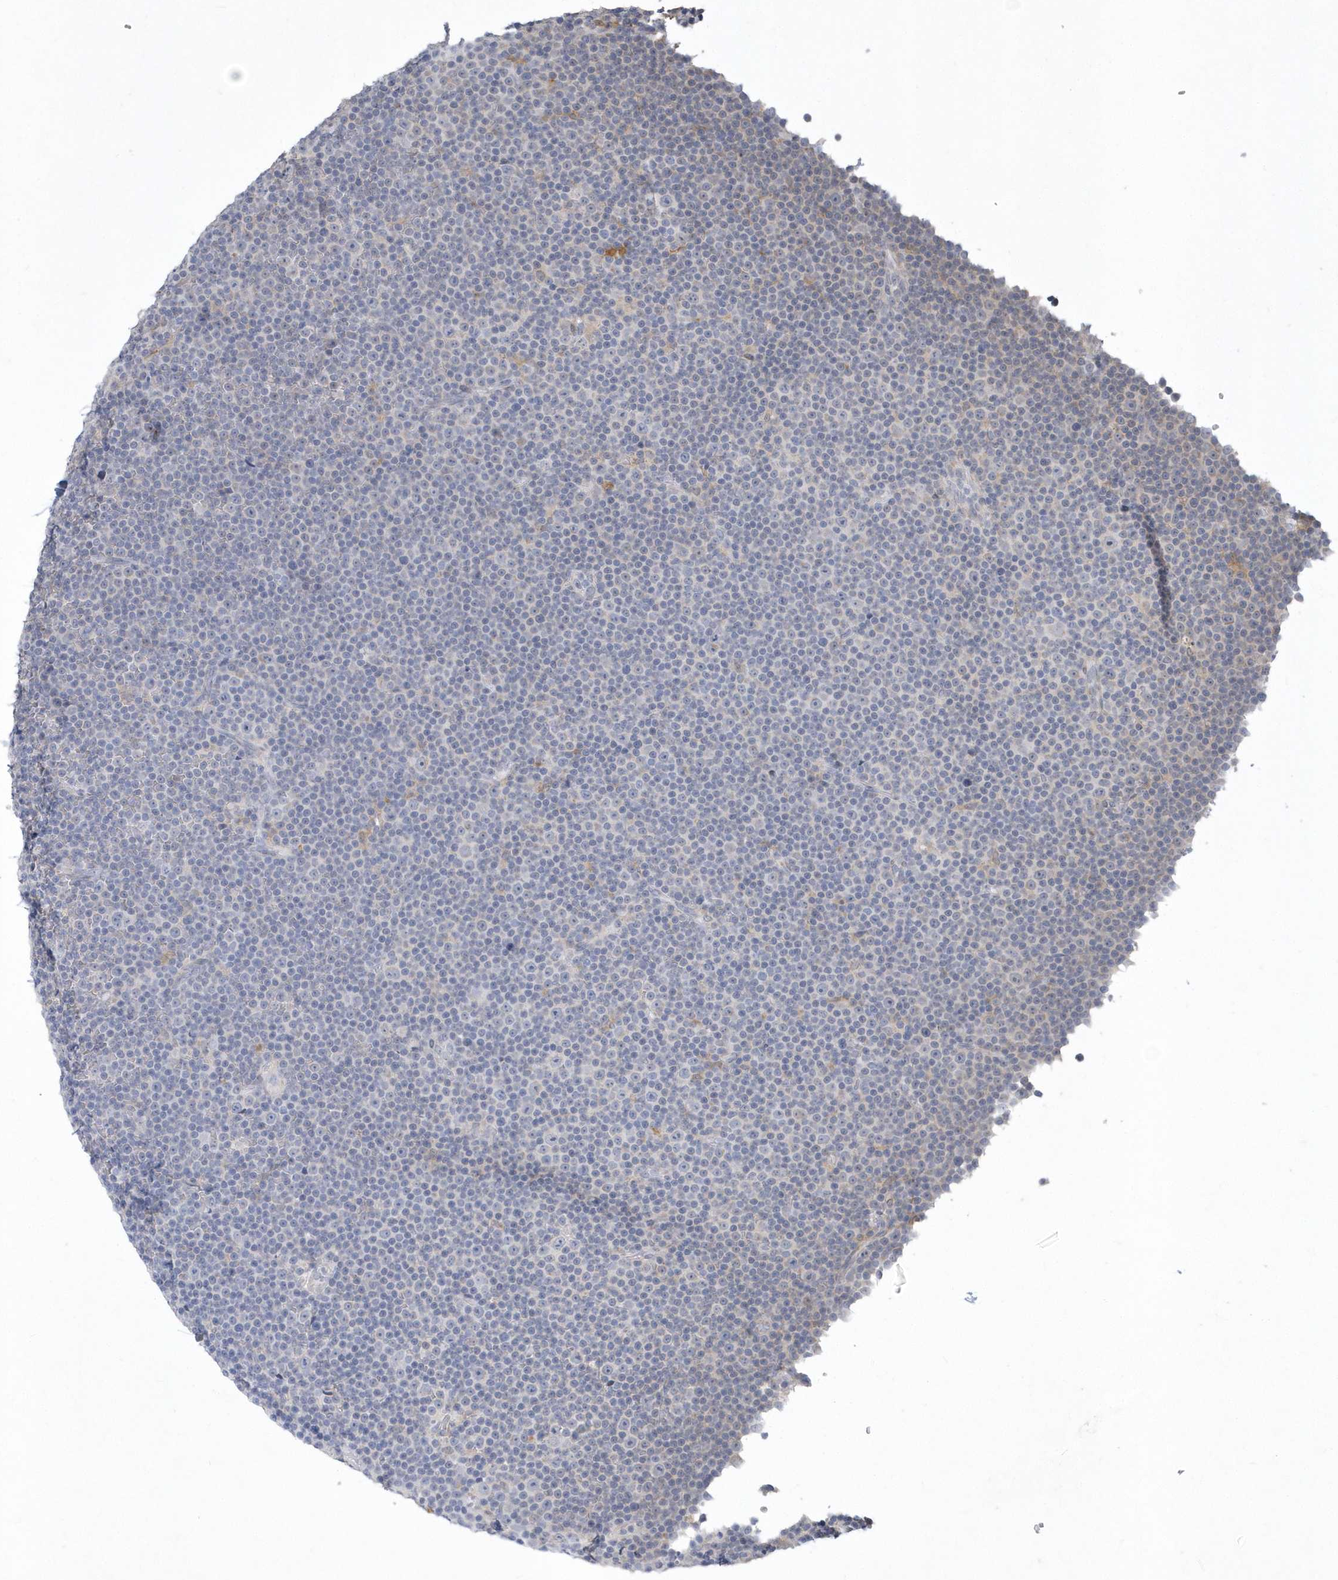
{"staining": {"intensity": "negative", "quantity": "none", "location": "none"}, "tissue": "lymphoma", "cell_type": "Tumor cells", "image_type": "cancer", "snomed": [{"axis": "morphology", "description": "Malignant lymphoma, non-Hodgkin's type, Low grade"}, {"axis": "topography", "description": "Lymph node"}], "caption": "Immunohistochemistry of lymphoma demonstrates no staining in tumor cells.", "gene": "TSPEAR", "patient": {"sex": "female", "age": 67}}